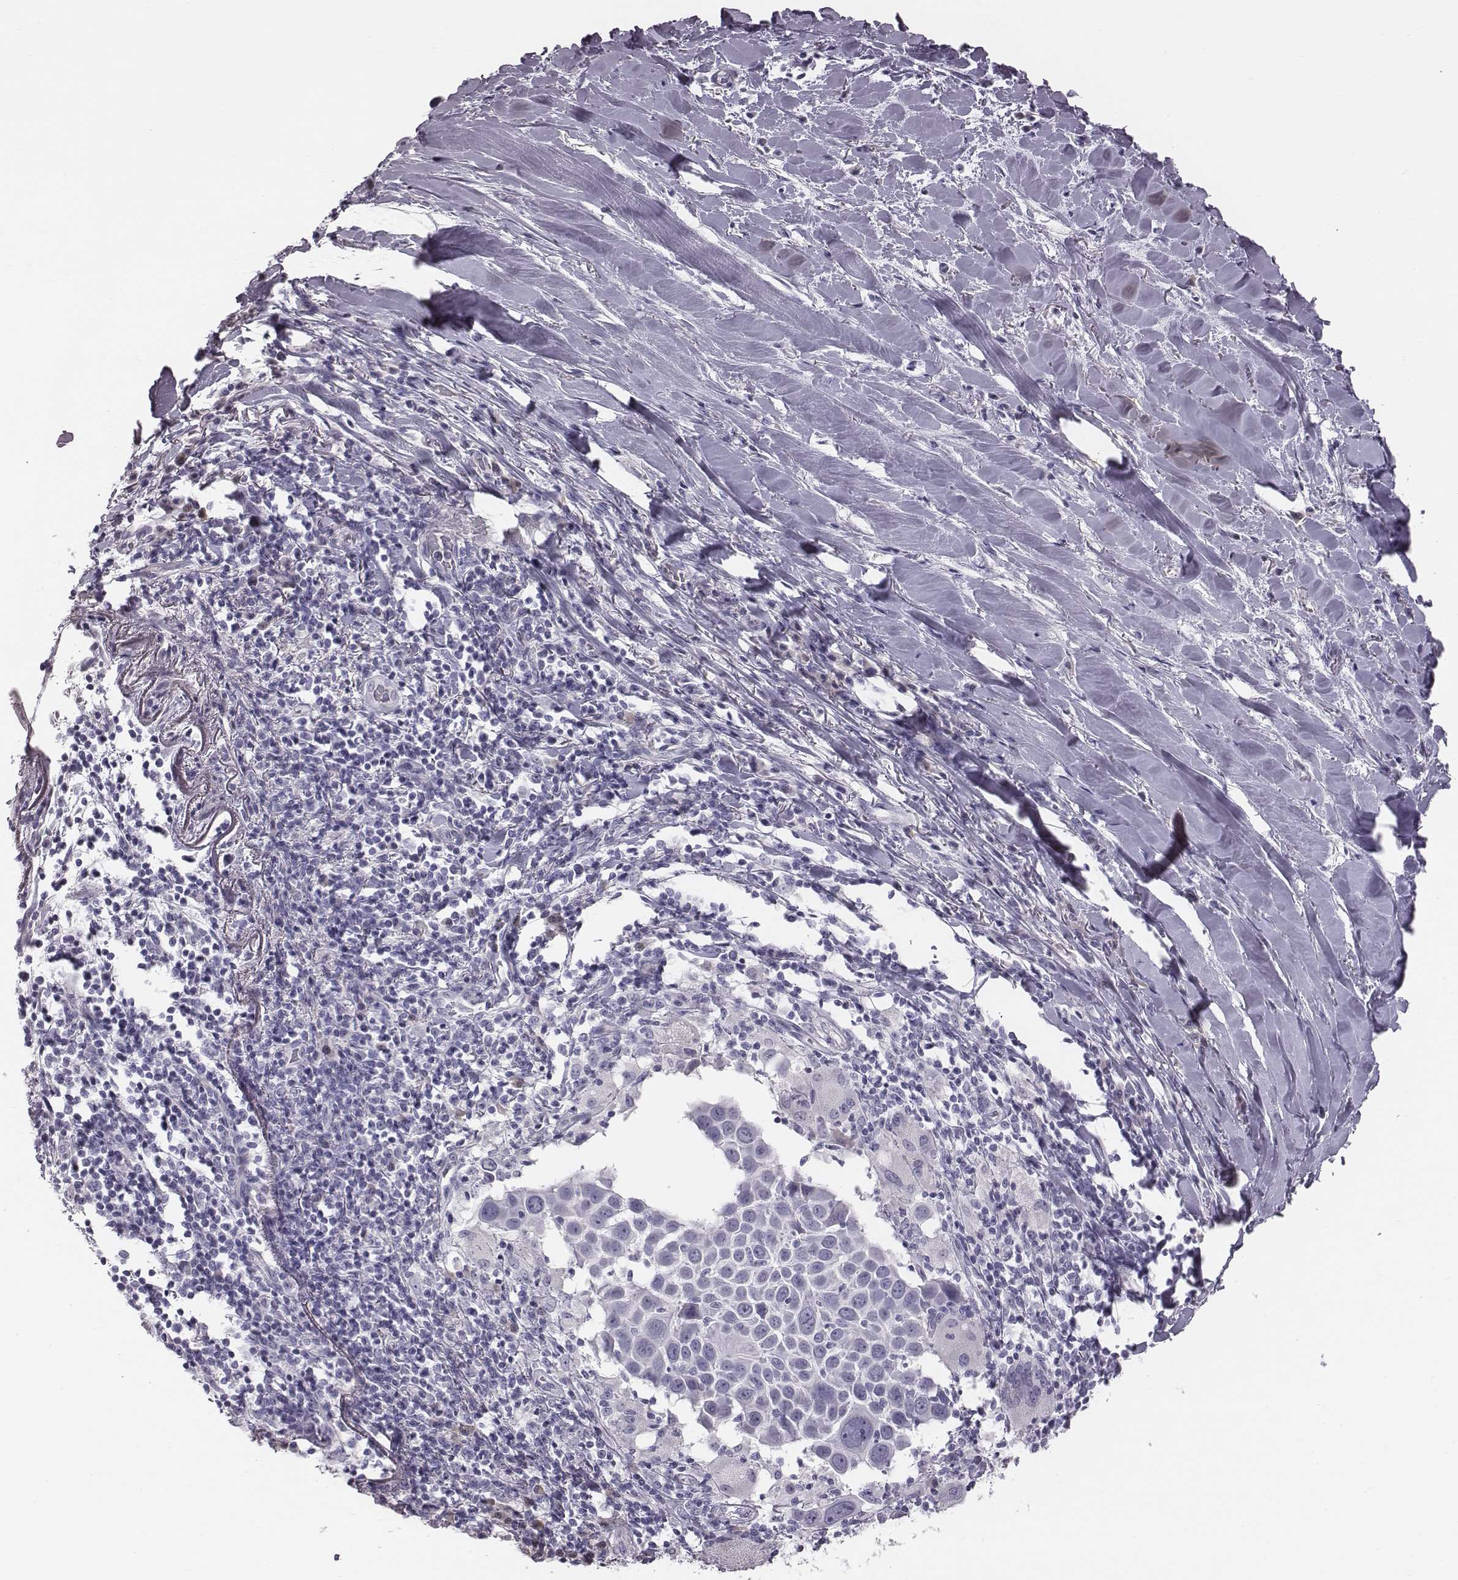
{"staining": {"intensity": "negative", "quantity": "none", "location": "none"}, "tissue": "lung cancer", "cell_type": "Tumor cells", "image_type": "cancer", "snomed": [{"axis": "morphology", "description": "Squamous cell carcinoma, NOS"}, {"axis": "topography", "description": "Lung"}], "caption": "Lung squamous cell carcinoma was stained to show a protein in brown. There is no significant expression in tumor cells.", "gene": "CRISP1", "patient": {"sex": "male", "age": 57}}